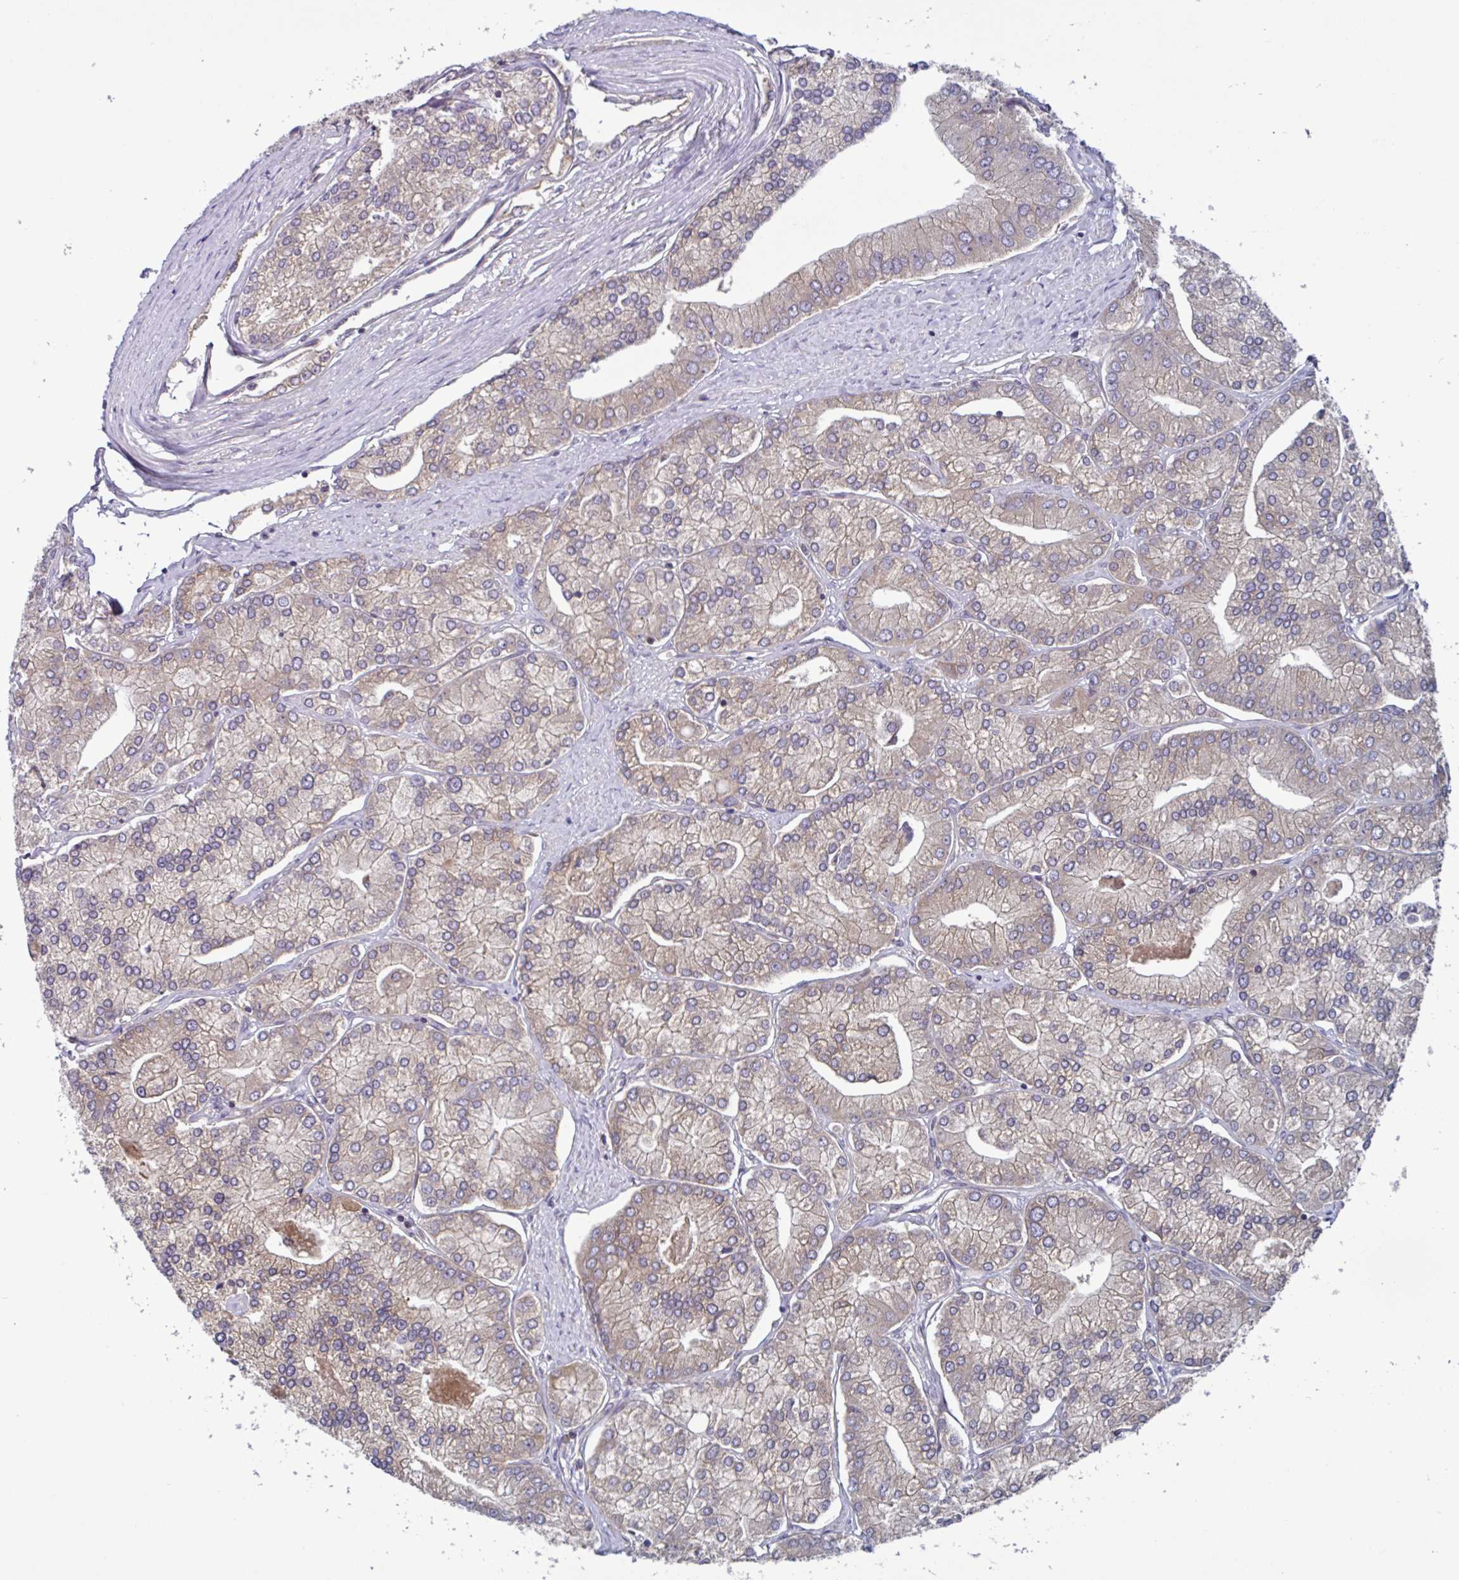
{"staining": {"intensity": "moderate", "quantity": "25%-75%", "location": "cytoplasmic/membranous"}, "tissue": "prostate cancer", "cell_type": "Tumor cells", "image_type": "cancer", "snomed": [{"axis": "morphology", "description": "Adenocarcinoma, High grade"}, {"axis": "topography", "description": "Prostate"}], "caption": "Tumor cells demonstrate medium levels of moderate cytoplasmic/membranous expression in approximately 25%-75% of cells in human prostate cancer (adenocarcinoma (high-grade)). Nuclei are stained in blue.", "gene": "GLTP", "patient": {"sex": "male", "age": 61}}